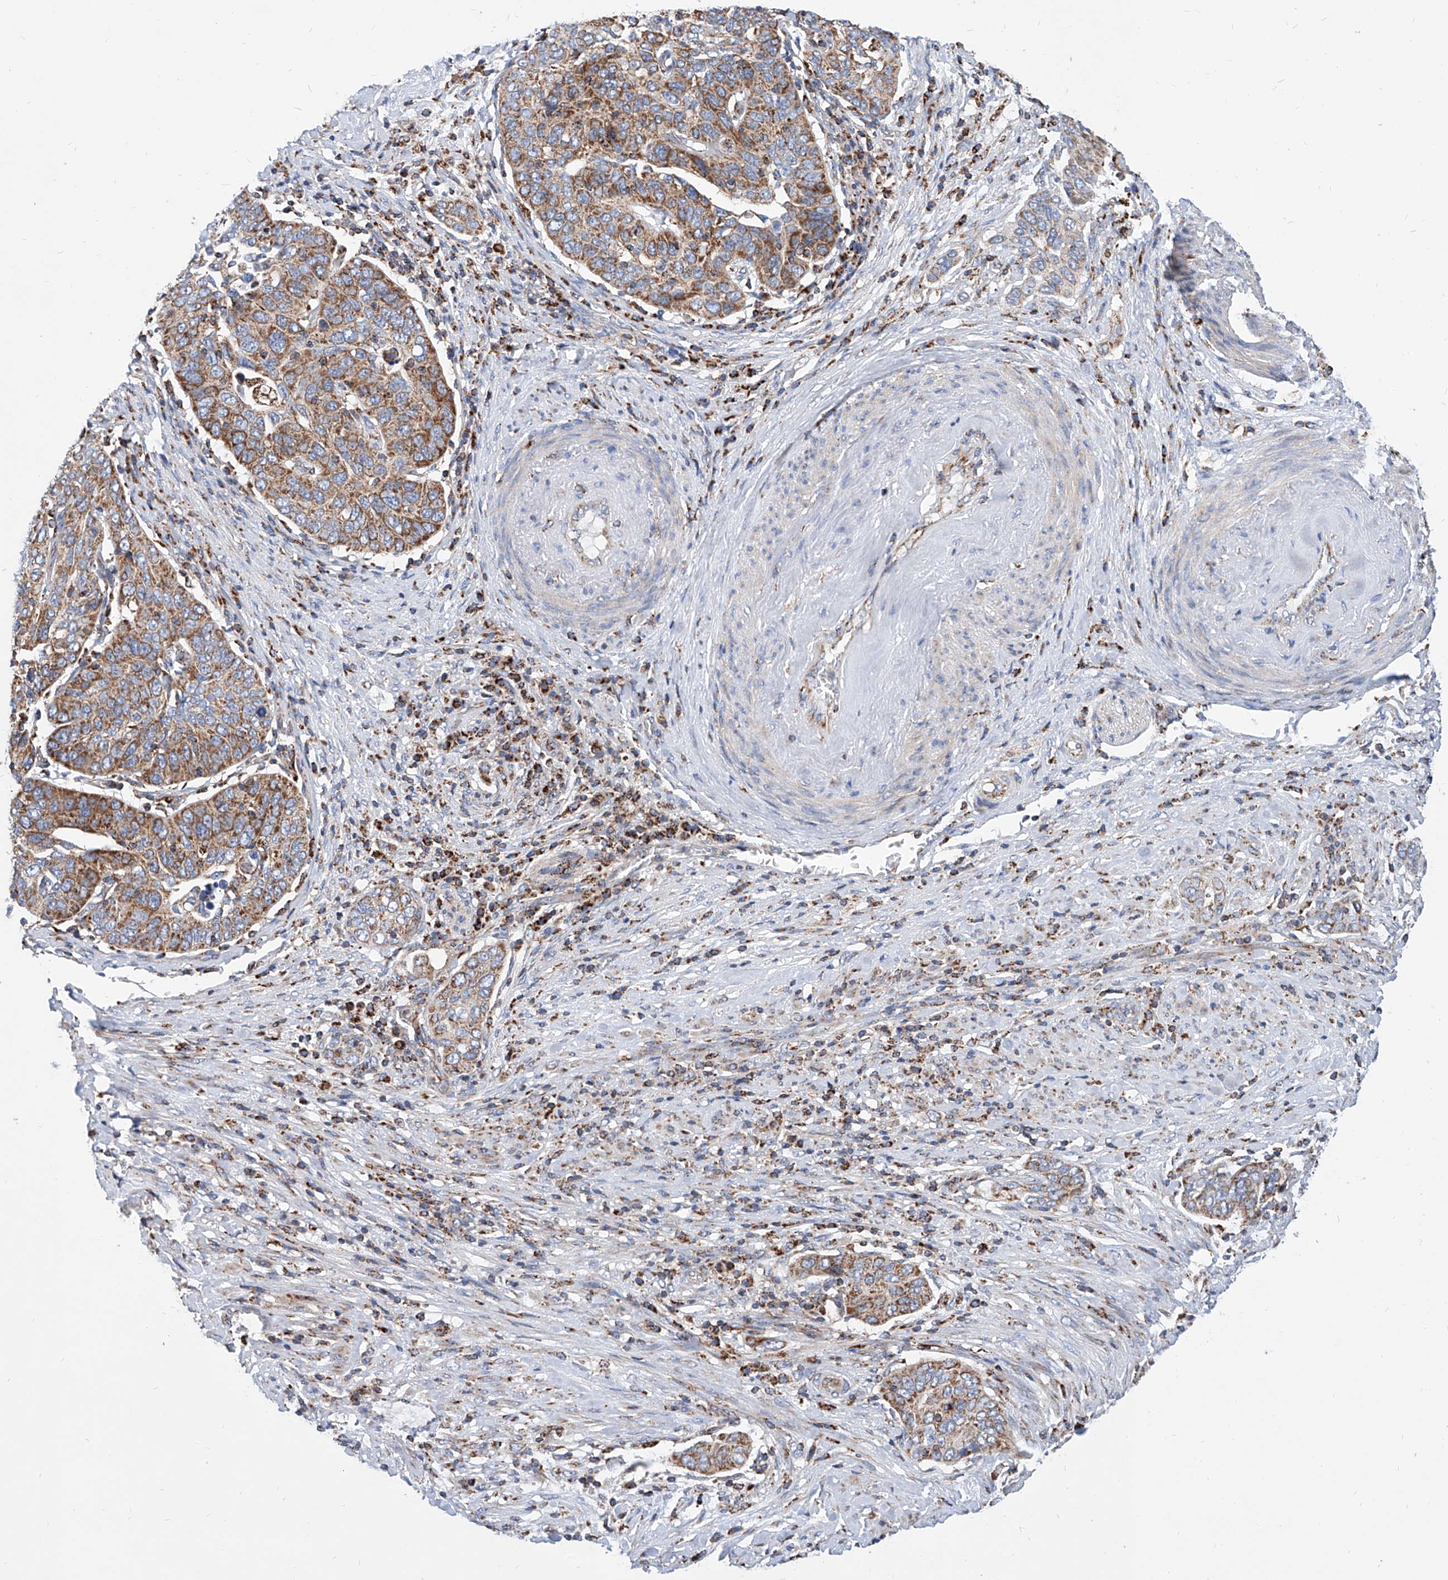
{"staining": {"intensity": "moderate", "quantity": ">75%", "location": "cytoplasmic/membranous"}, "tissue": "cervical cancer", "cell_type": "Tumor cells", "image_type": "cancer", "snomed": [{"axis": "morphology", "description": "Squamous cell carcinoma, NOS"}, {"axis": "topography", "description": "Cervix"}], "caption": "Brown immunohistochemical staining in cervical cancer demonstrates moderate cytoplasmic/membranous staining in about >75% of tumor cells.", "gene": "CPNE5", "patient": {"sex": "female", "age": 60}}